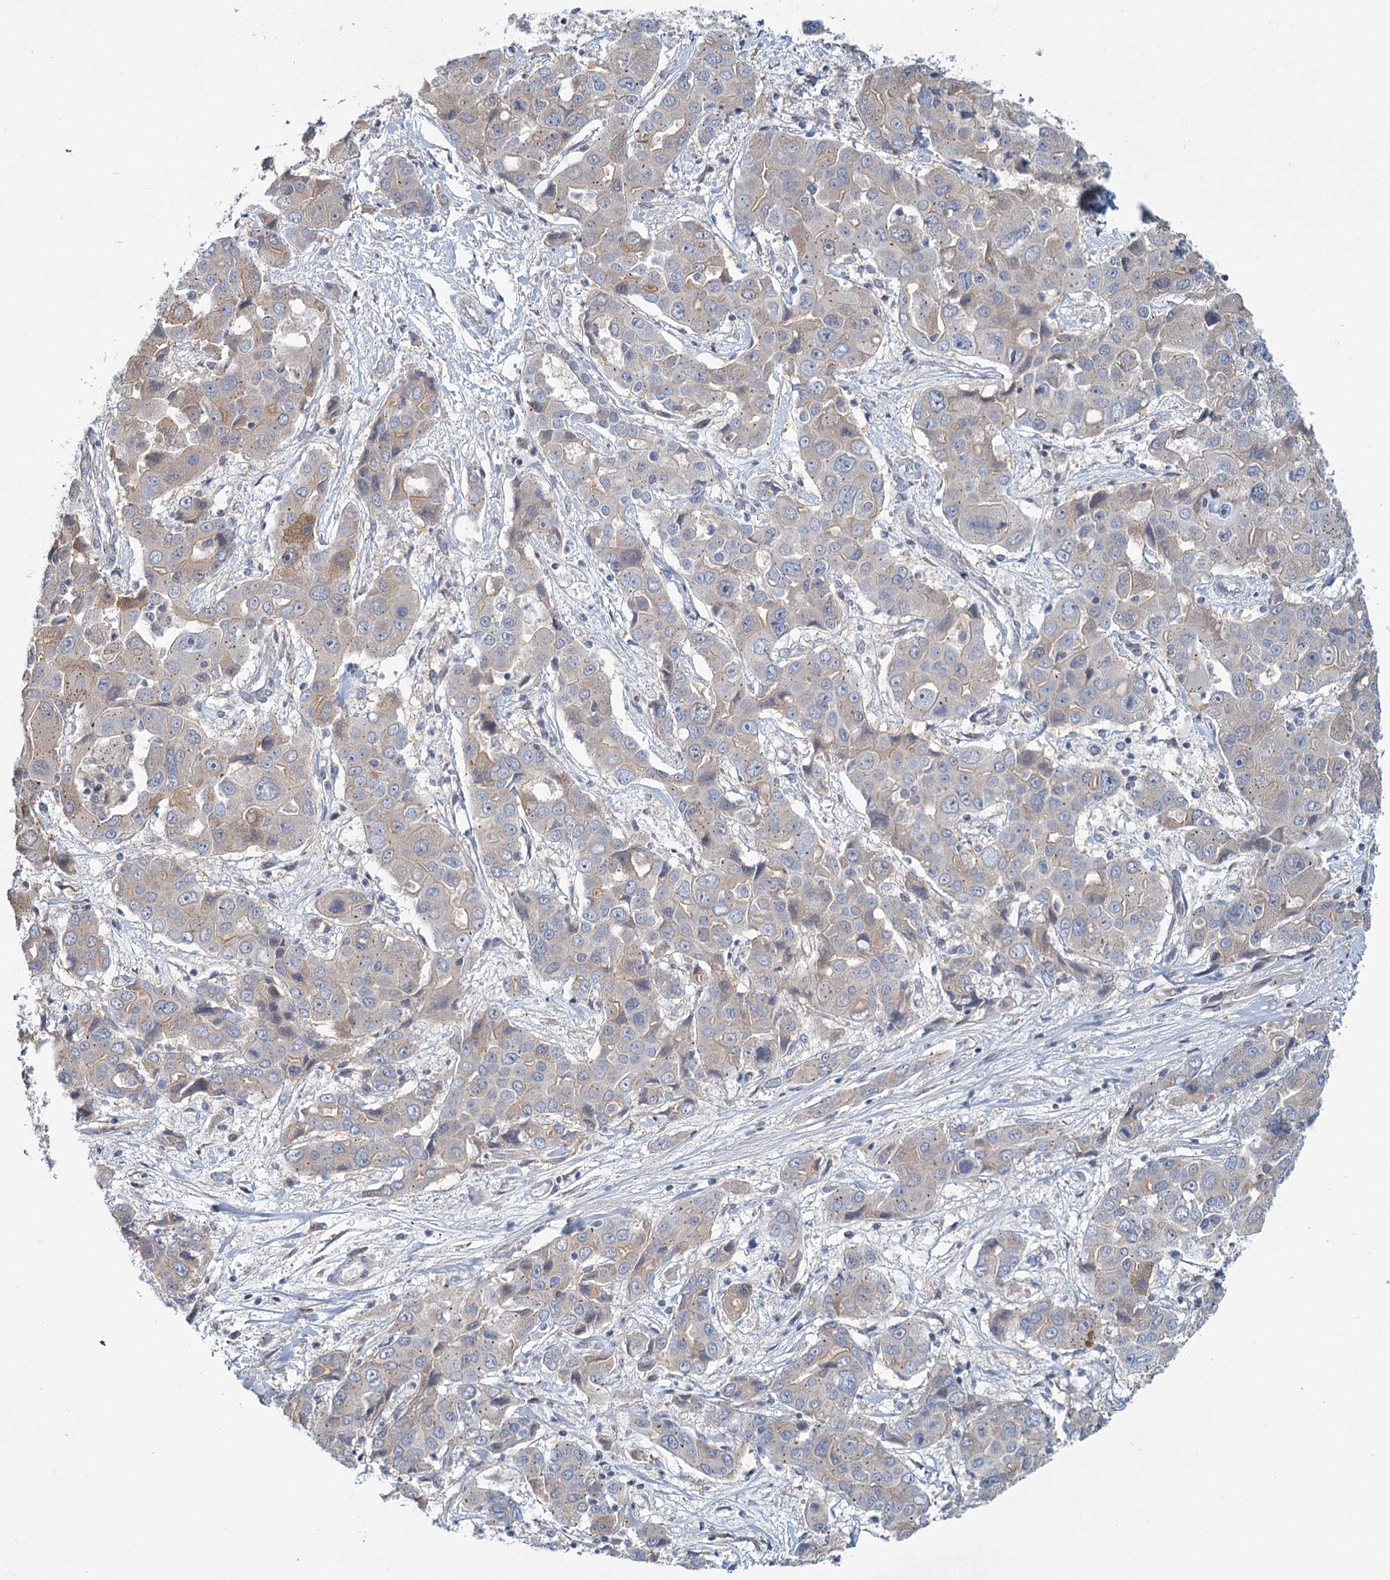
{"staining": {"intensity": "negative", "quantity": "none", "location": "none"}, "tissue": "liver cancer", "cell_type": "Tumor cells", "image_type": "cancer", "snomed": [{"axis": "morphology", "description": "Cholangiocarcinoma"}, {"axis": "topography", "description": "Liver"}], "caption": "Immunohistochemistry (IHC) photomicrograph of neoplastic tissue: human cholangiocarcinoma (liver) stained with DAB (3,3'-diaminobenzidine) demonstrates no significant protein expression in tumor cells.", "gene": "STAP1", "patient": {"sex": "male", "age": 67}}